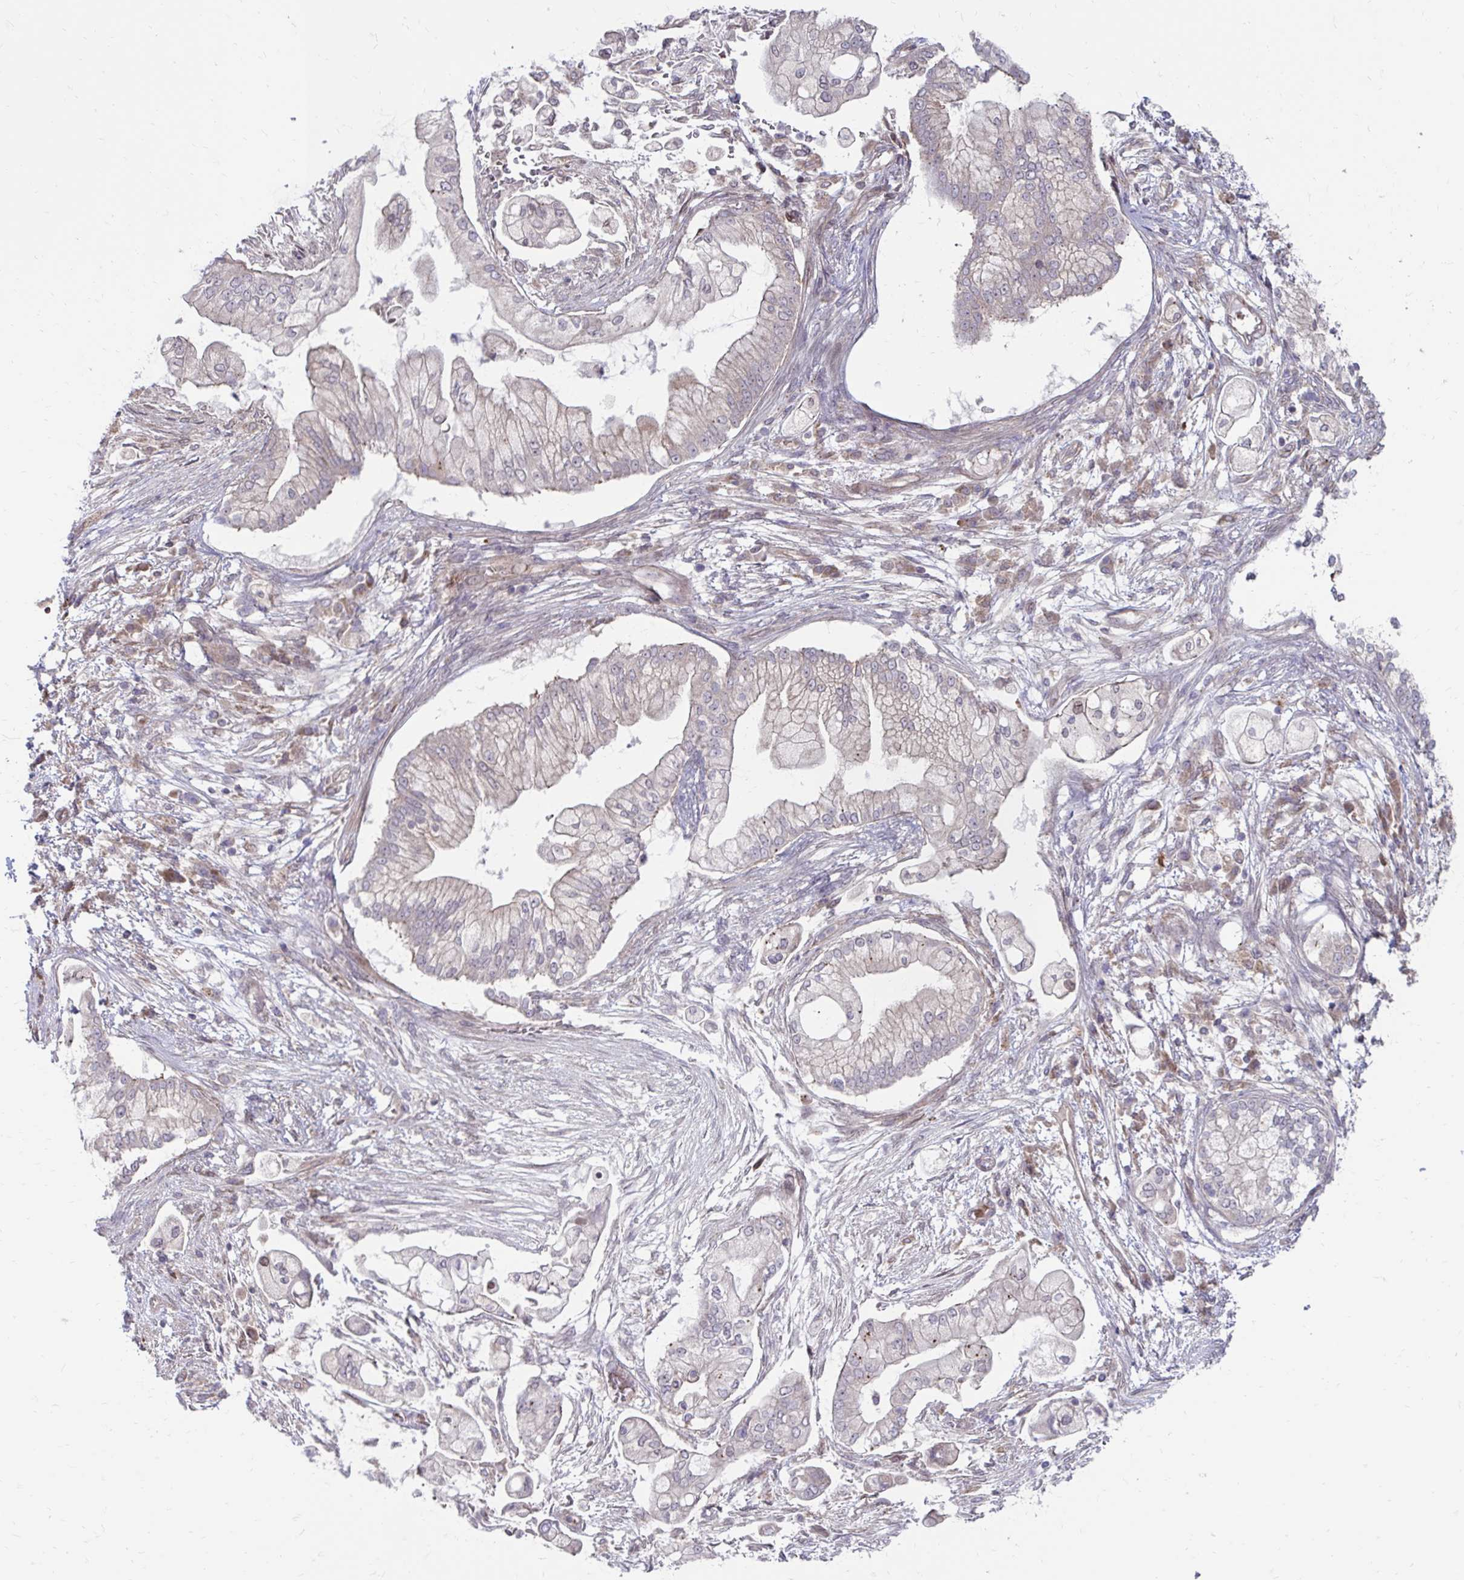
{"staining": {"intensity": "negative", "quantity": "none", "location": "none"}, "tissue": "pancreatic cancer", "cell_type": "Tumor cells", "image_type": "cancer", "snomed": [{"axis": "morphology", "description": "Adenocarcinoma, NOS"}, {"axis": "topography", "description": "Pancreas"}], "caption": "High power microscopy photomicrograph of an immunohistochemistry (IHC) histopathology image of pancreatic adenocarcinoma, revealing no significant staining in tumor cells.", "gene": "ITPR2", "patient": {"sex": "female", "age": 69}}